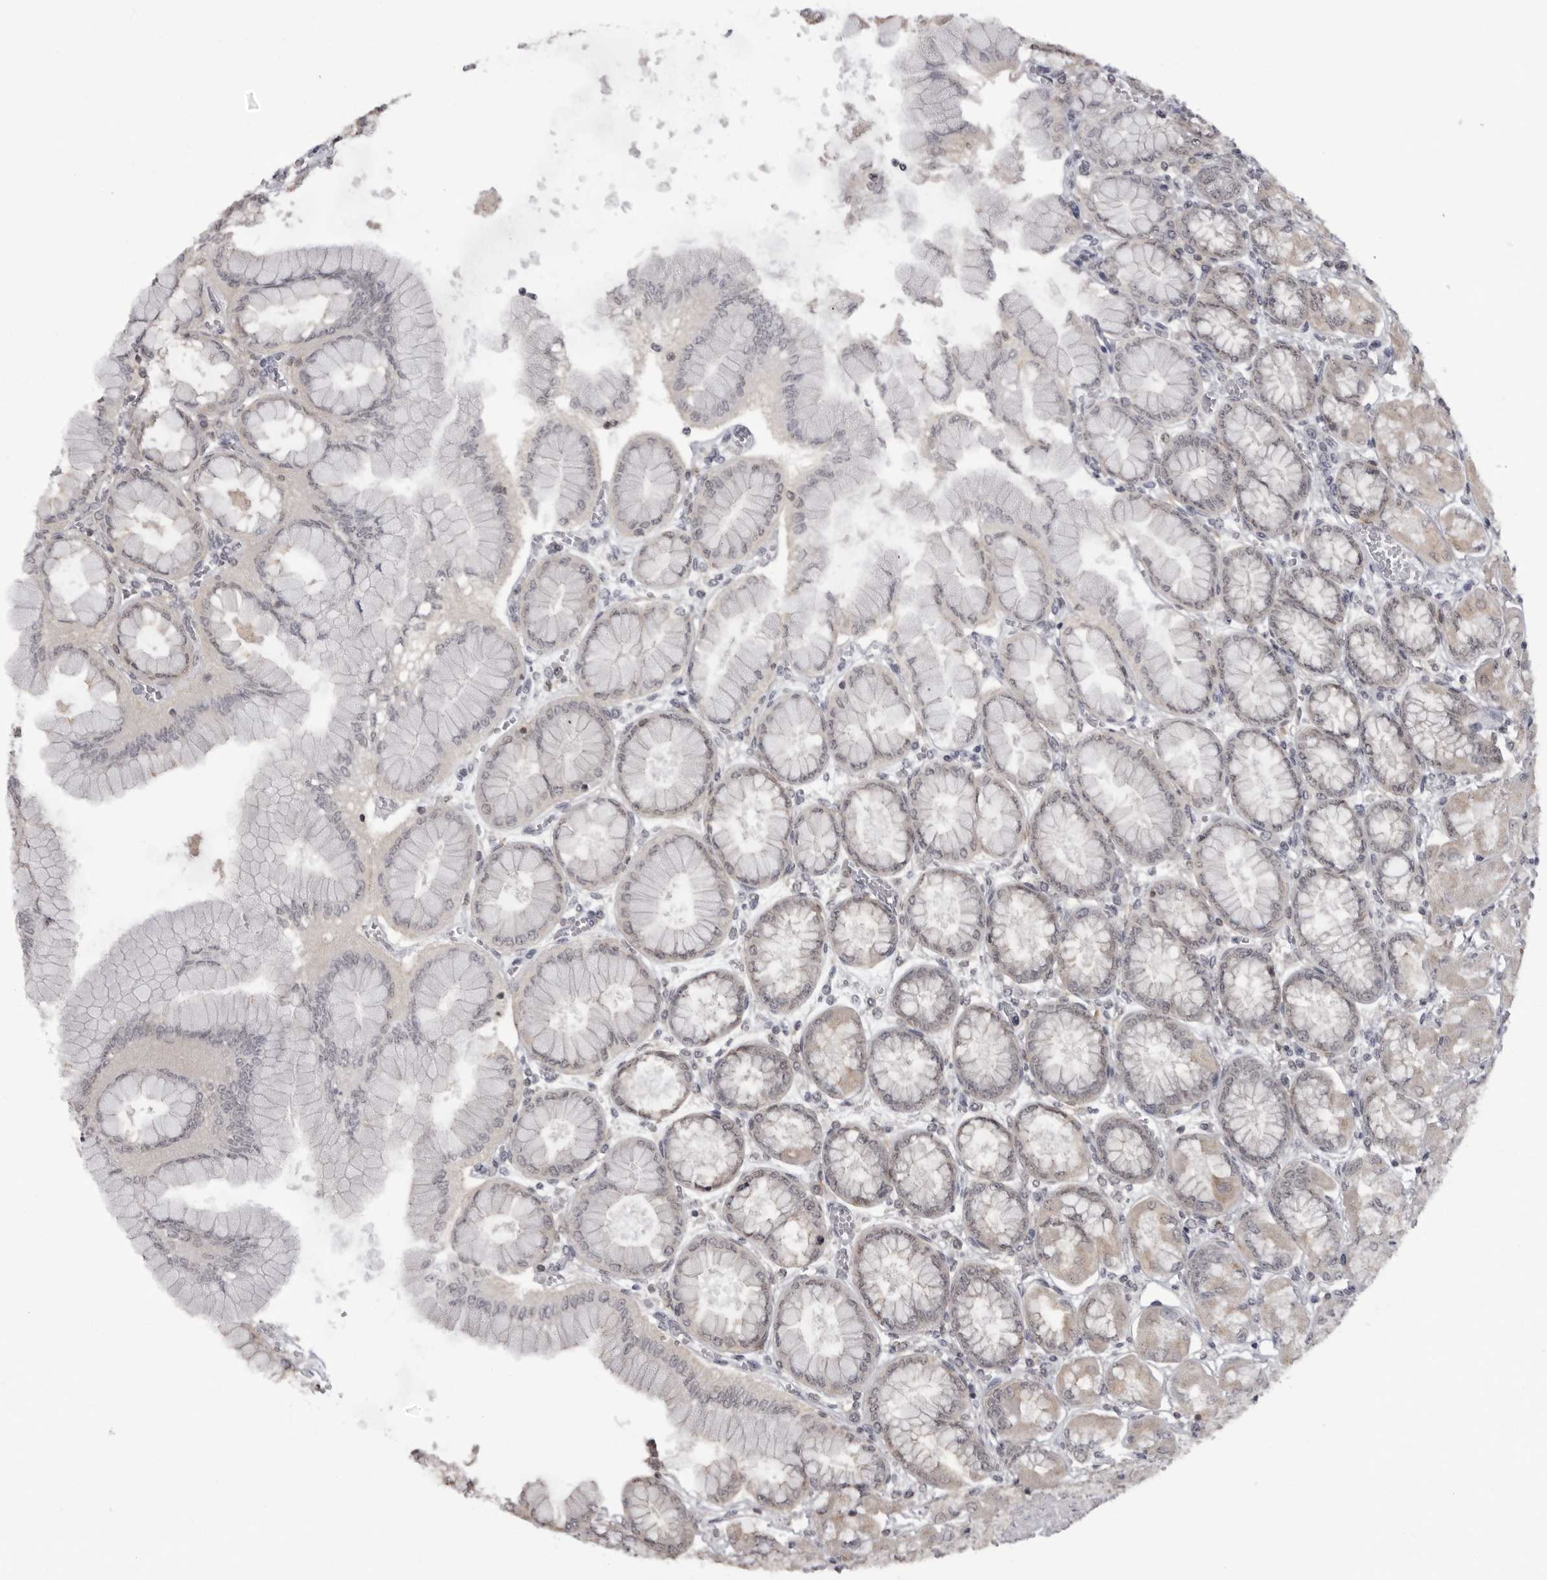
{"staining": {"intensity": "moderate", "quantity": "25%-75%", "location": "cytoplasmic/membranous,nuclear"}, "tissue": "stomach", "cell_type": "Glandular cells", "image_type": "normal", "snomed": [{"axis": "morphology", "description": "Normal tissue, NOS"}, {"axis": "topography", "description": "Stomach, upper"}], "caption": "Protein analysis of normal stomach demonstrates moderate cytoplasmic/membranous,nuclear positivity in approximately 25%-75% of glandular cells.", "gene": "PDCL3", "patient": {"sex": "female", "age": 56}}